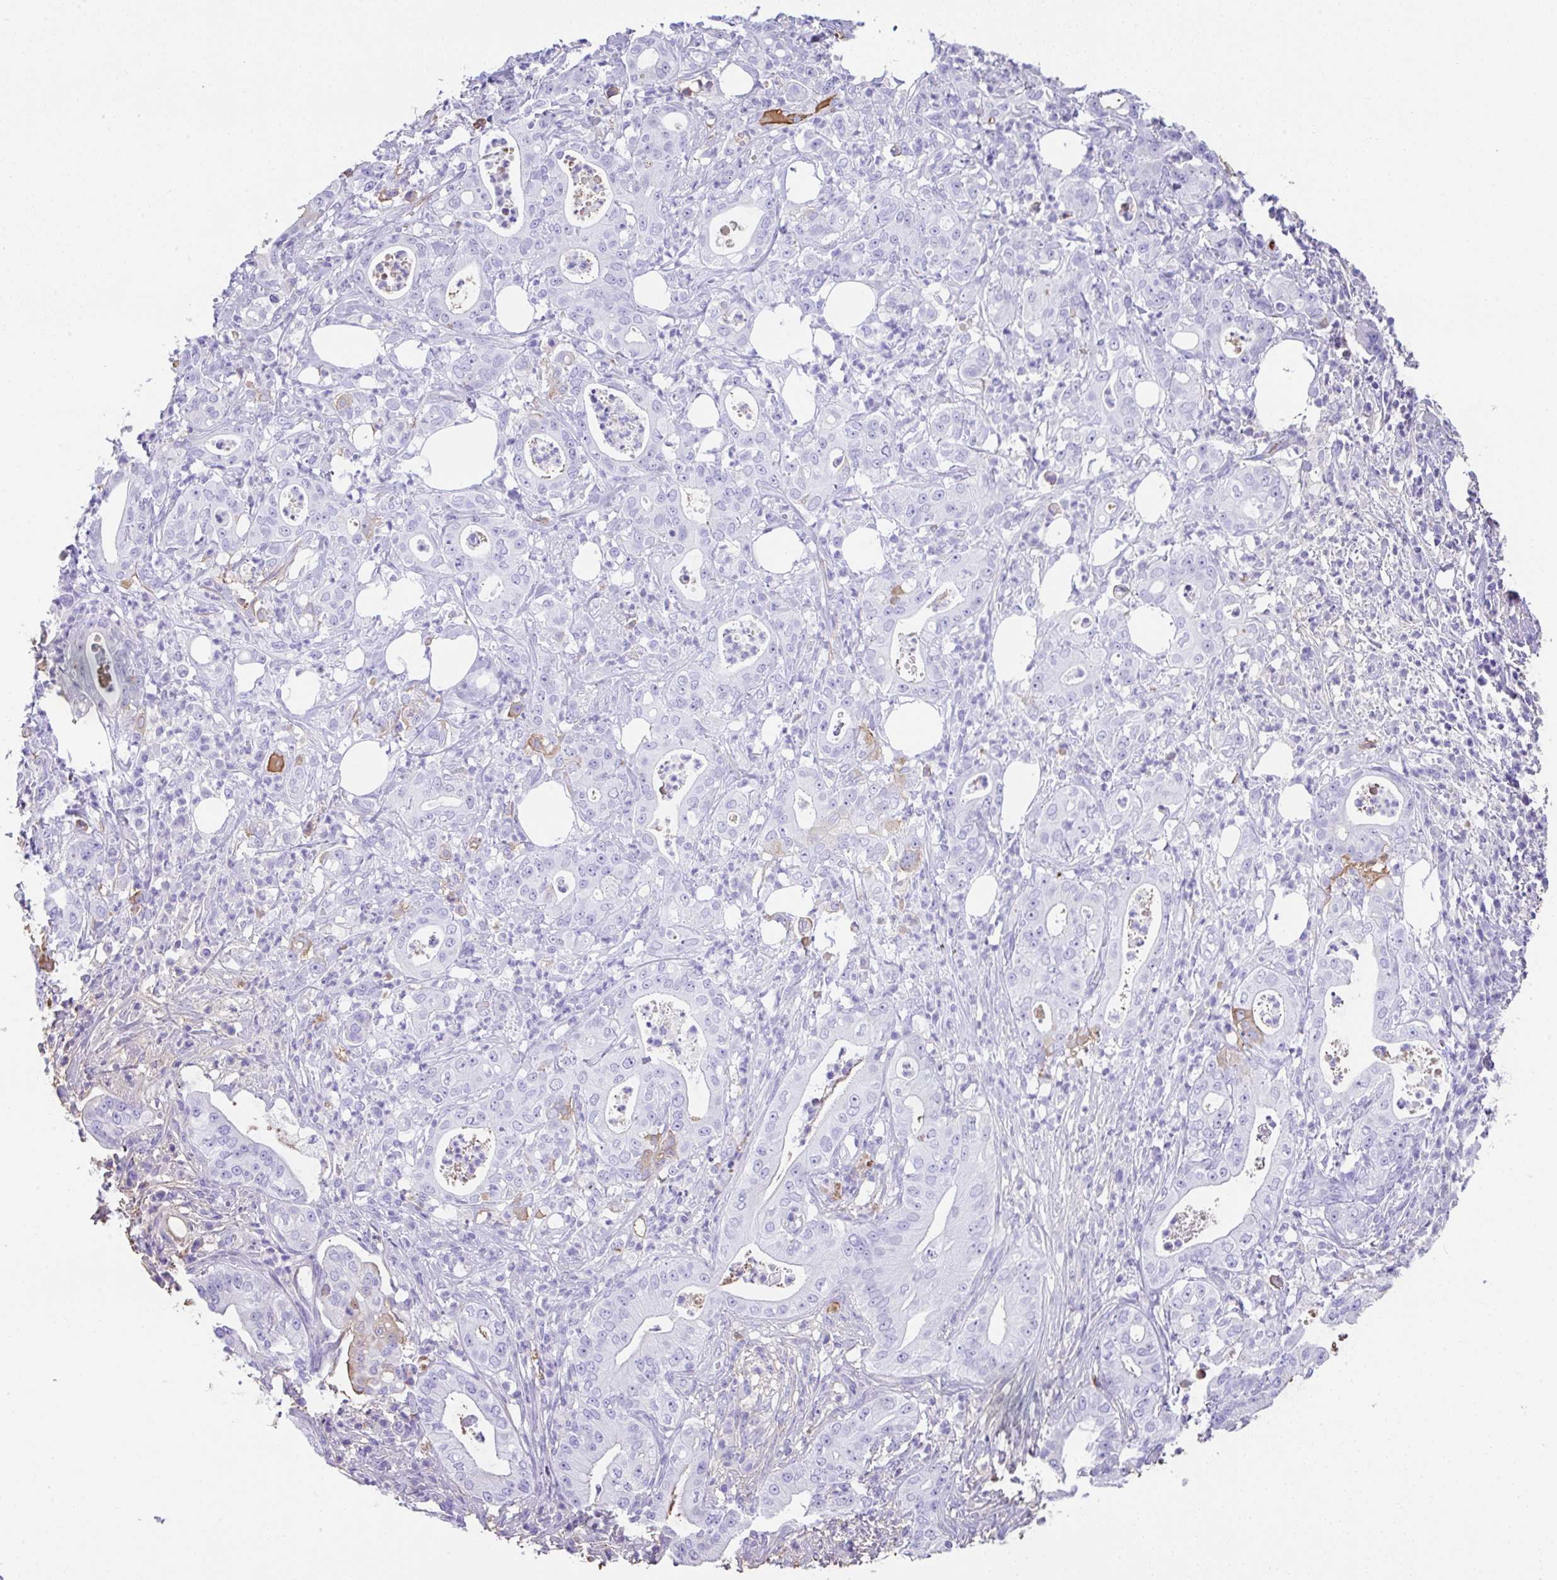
{"staining": {"intensity": "negative", "quantity": "none", "location": "none"}, "tissue": "pancreatic cancer", "cell_type": "Tumor cells", "image_type": "cancer", "snomed": [{"axis": "morphology", "description": "Adenocarcinoma, NOS"}, {"axis": "topography", "description": "Pancreas"}], "caption": "DAB (3,3'-diaminobenzidine) immunohistochemical staining of pancreatic cancer displays no significant positivity in tumor cells.", "gene": "HOXC12", "patient": {"sex": "male", "age": 71}}